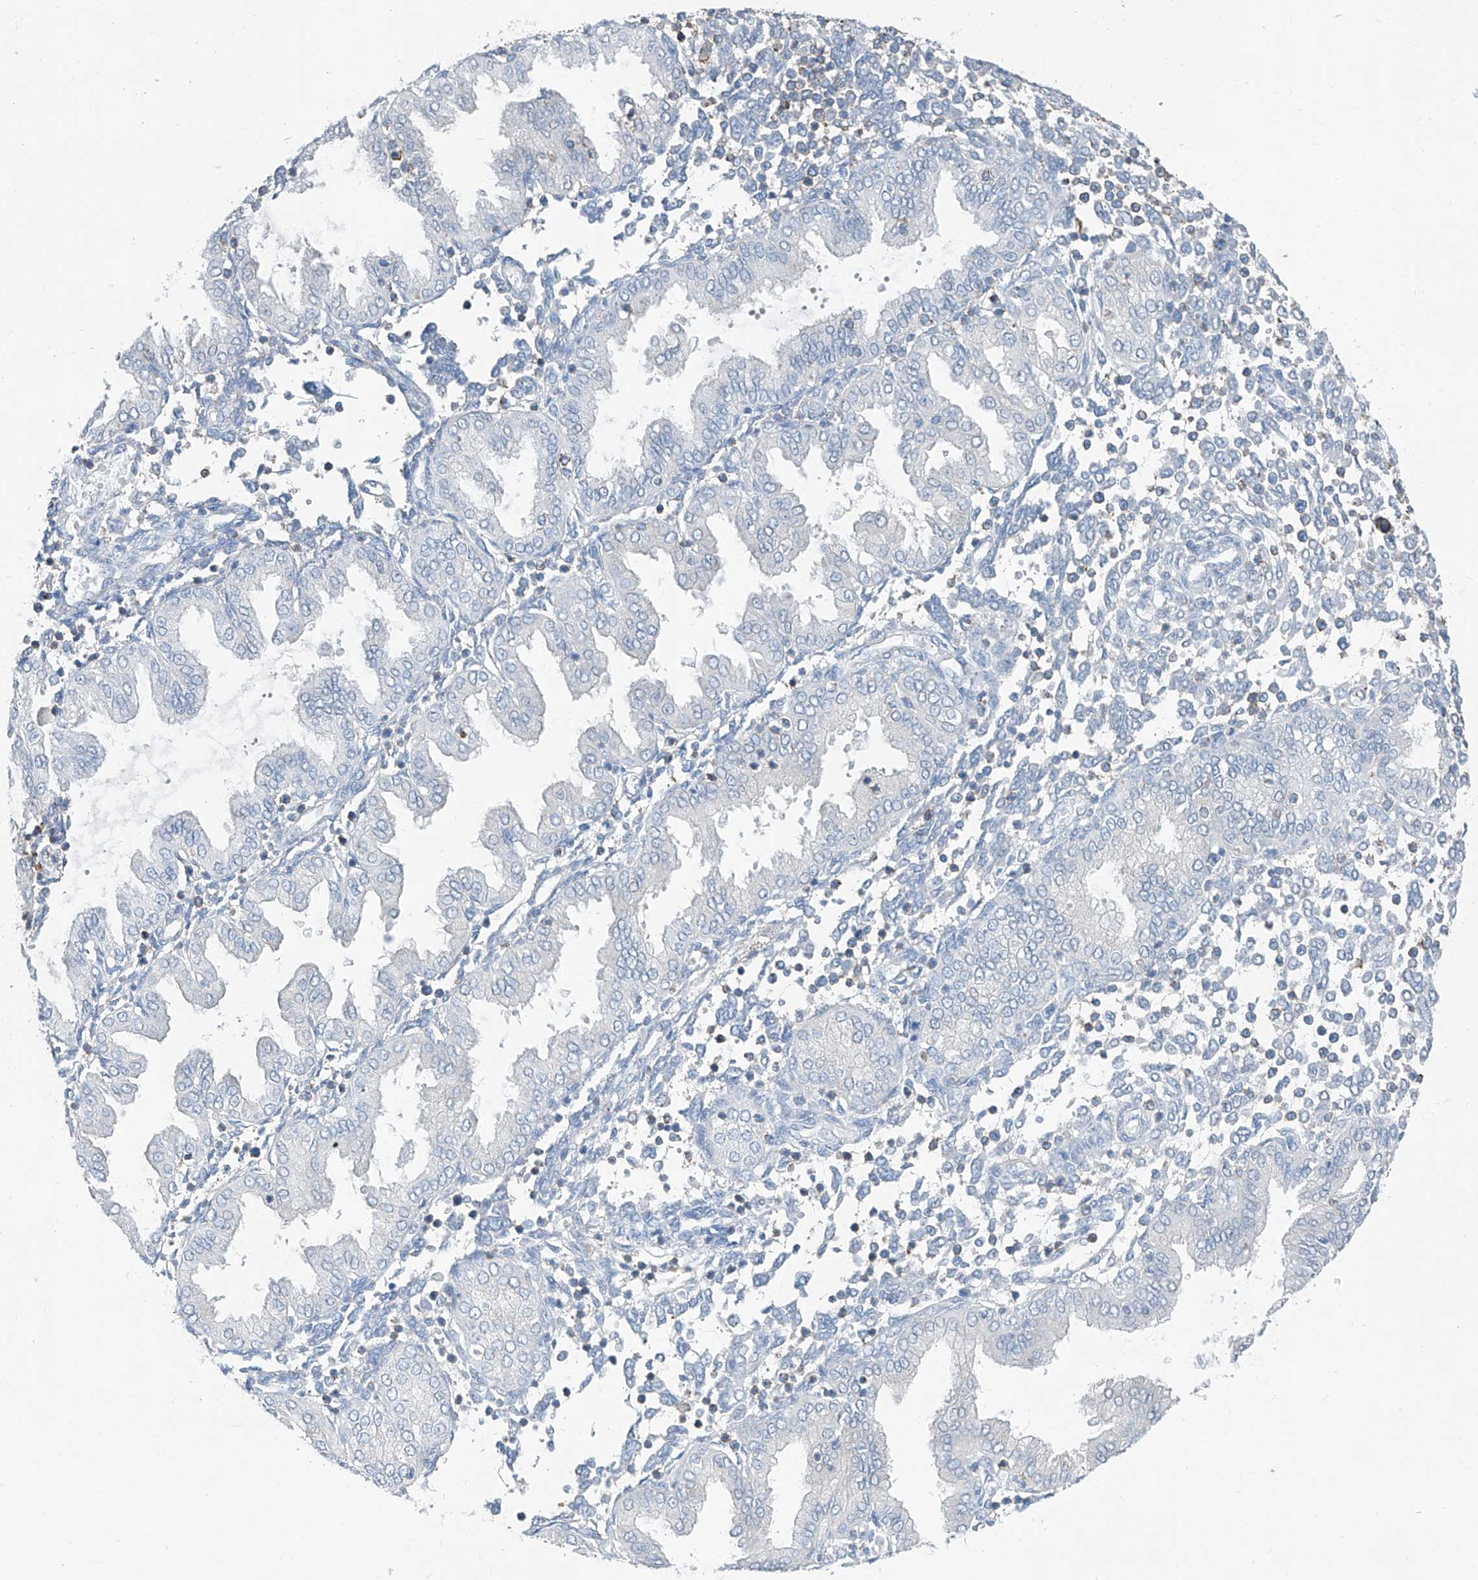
{"staining": {"intensity": "negative", "quantity": "none", "location": "none"}, "tissue": "endometrium", "cell_type": "Cells in endometrial stroma", "image_type": "normal", "snomed": [{"axis": "morphology", "description": "Normal tissue, NOS"}, {"axis": "topography", "description": "Endometrium"}], "caption": "Immunohistochemistry micrograph of unremarkable endometrium: endometrium stained with DAB (3,3'-diaminobenzidine) reveals no significant protein positivity in cells in endometrial stroma. (IHC, brightfield microscopy, high magnification).", "gene": "ANKRD34A", "patient": {"sex": "female", "age": 53}}